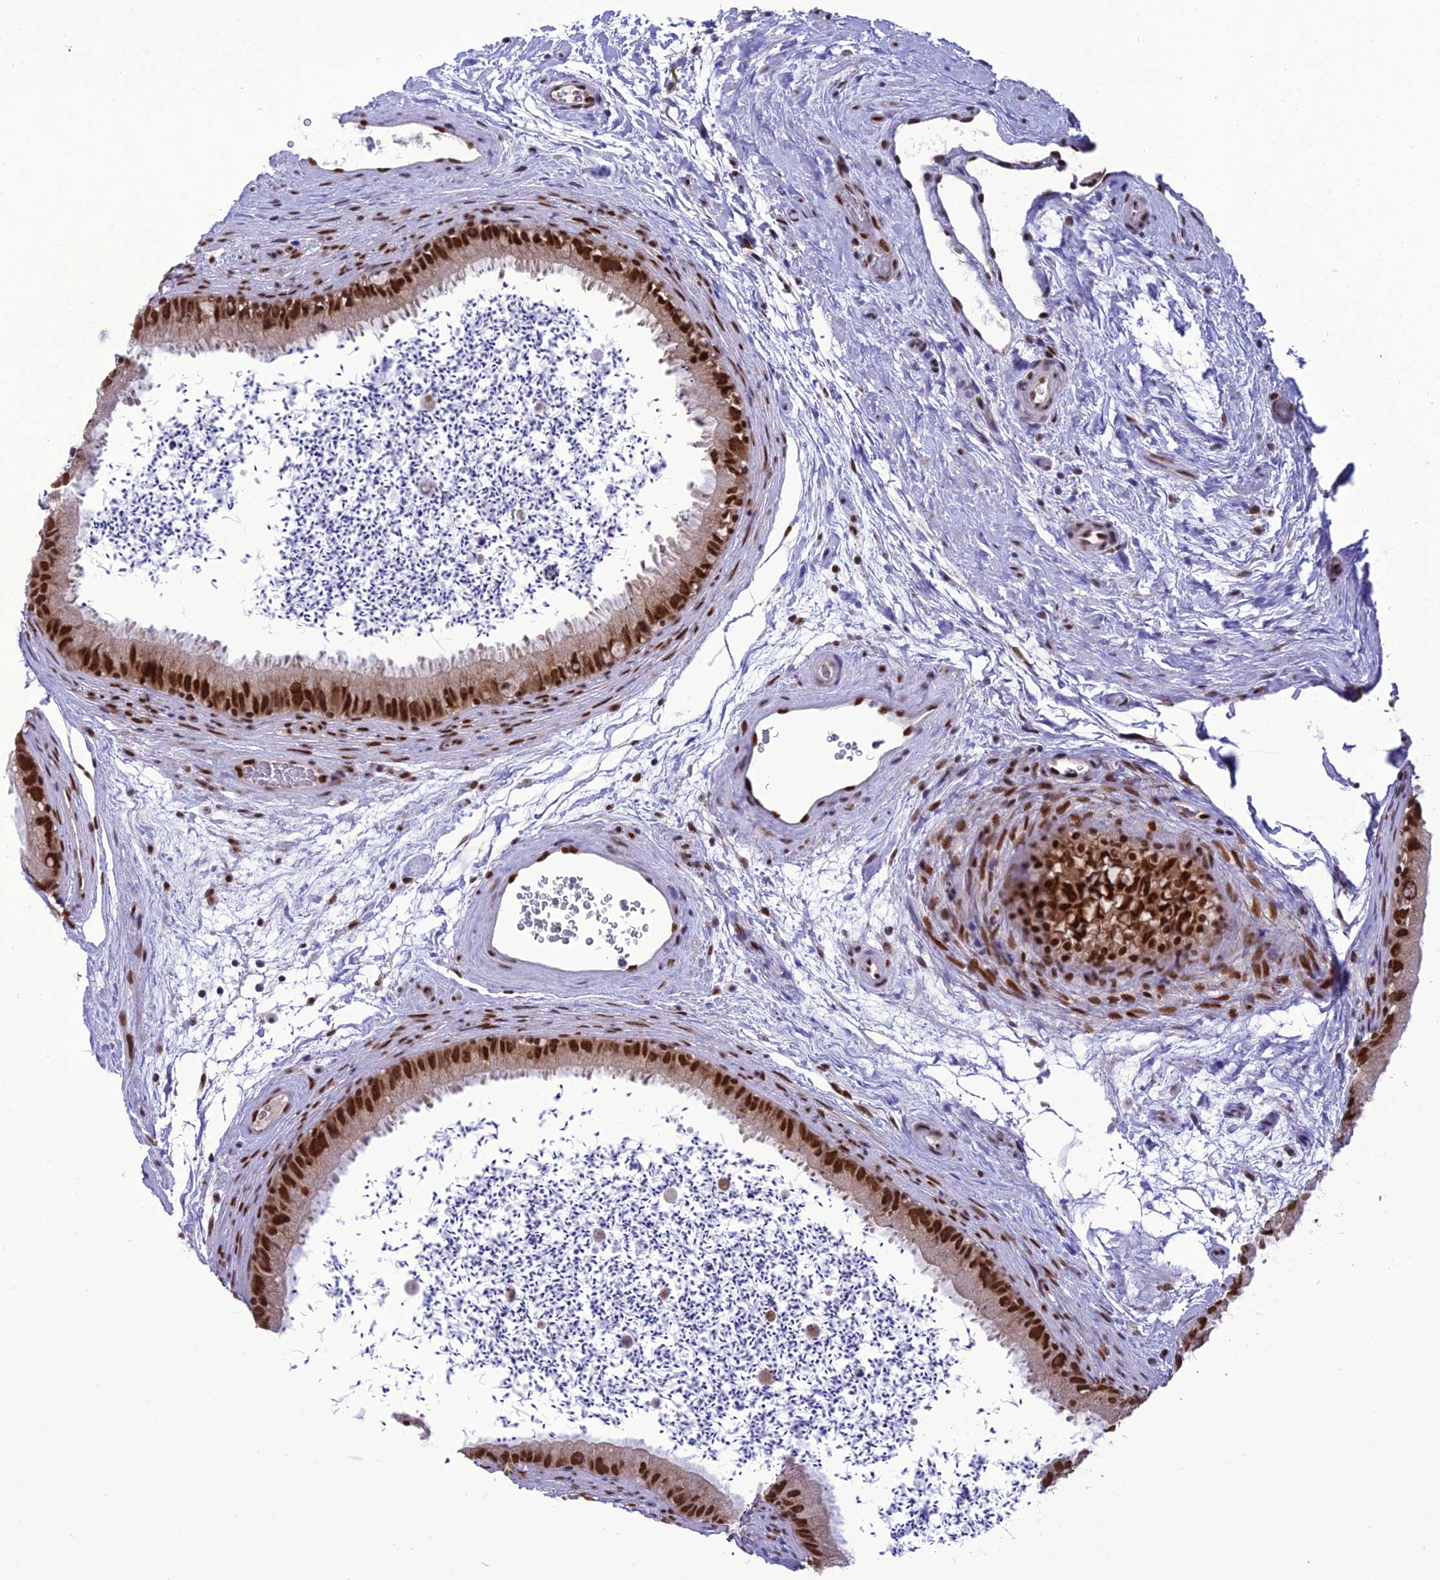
{"staining": {"intensity": "strong", "quantity": ">75%", "location": "nuclear"}, "tissue": "epididymis", "cell_type": "Glandular cells", "image_type": "normal", "snomed": [{"axis": "morphology", "description": "Normal tissue, NOS"}, {"axis": "topography", "description": "Epididymis, spermatic cord, NOS"}], "caption": "A brown stain labels strong nuclear staining of a protein in glandular cells of benign human epididymis. (brown staining indicates protein expression, while blue staining denotes nuclei).", "gene": "DDX1", "patient": {"sex": "male", "age": 50}}